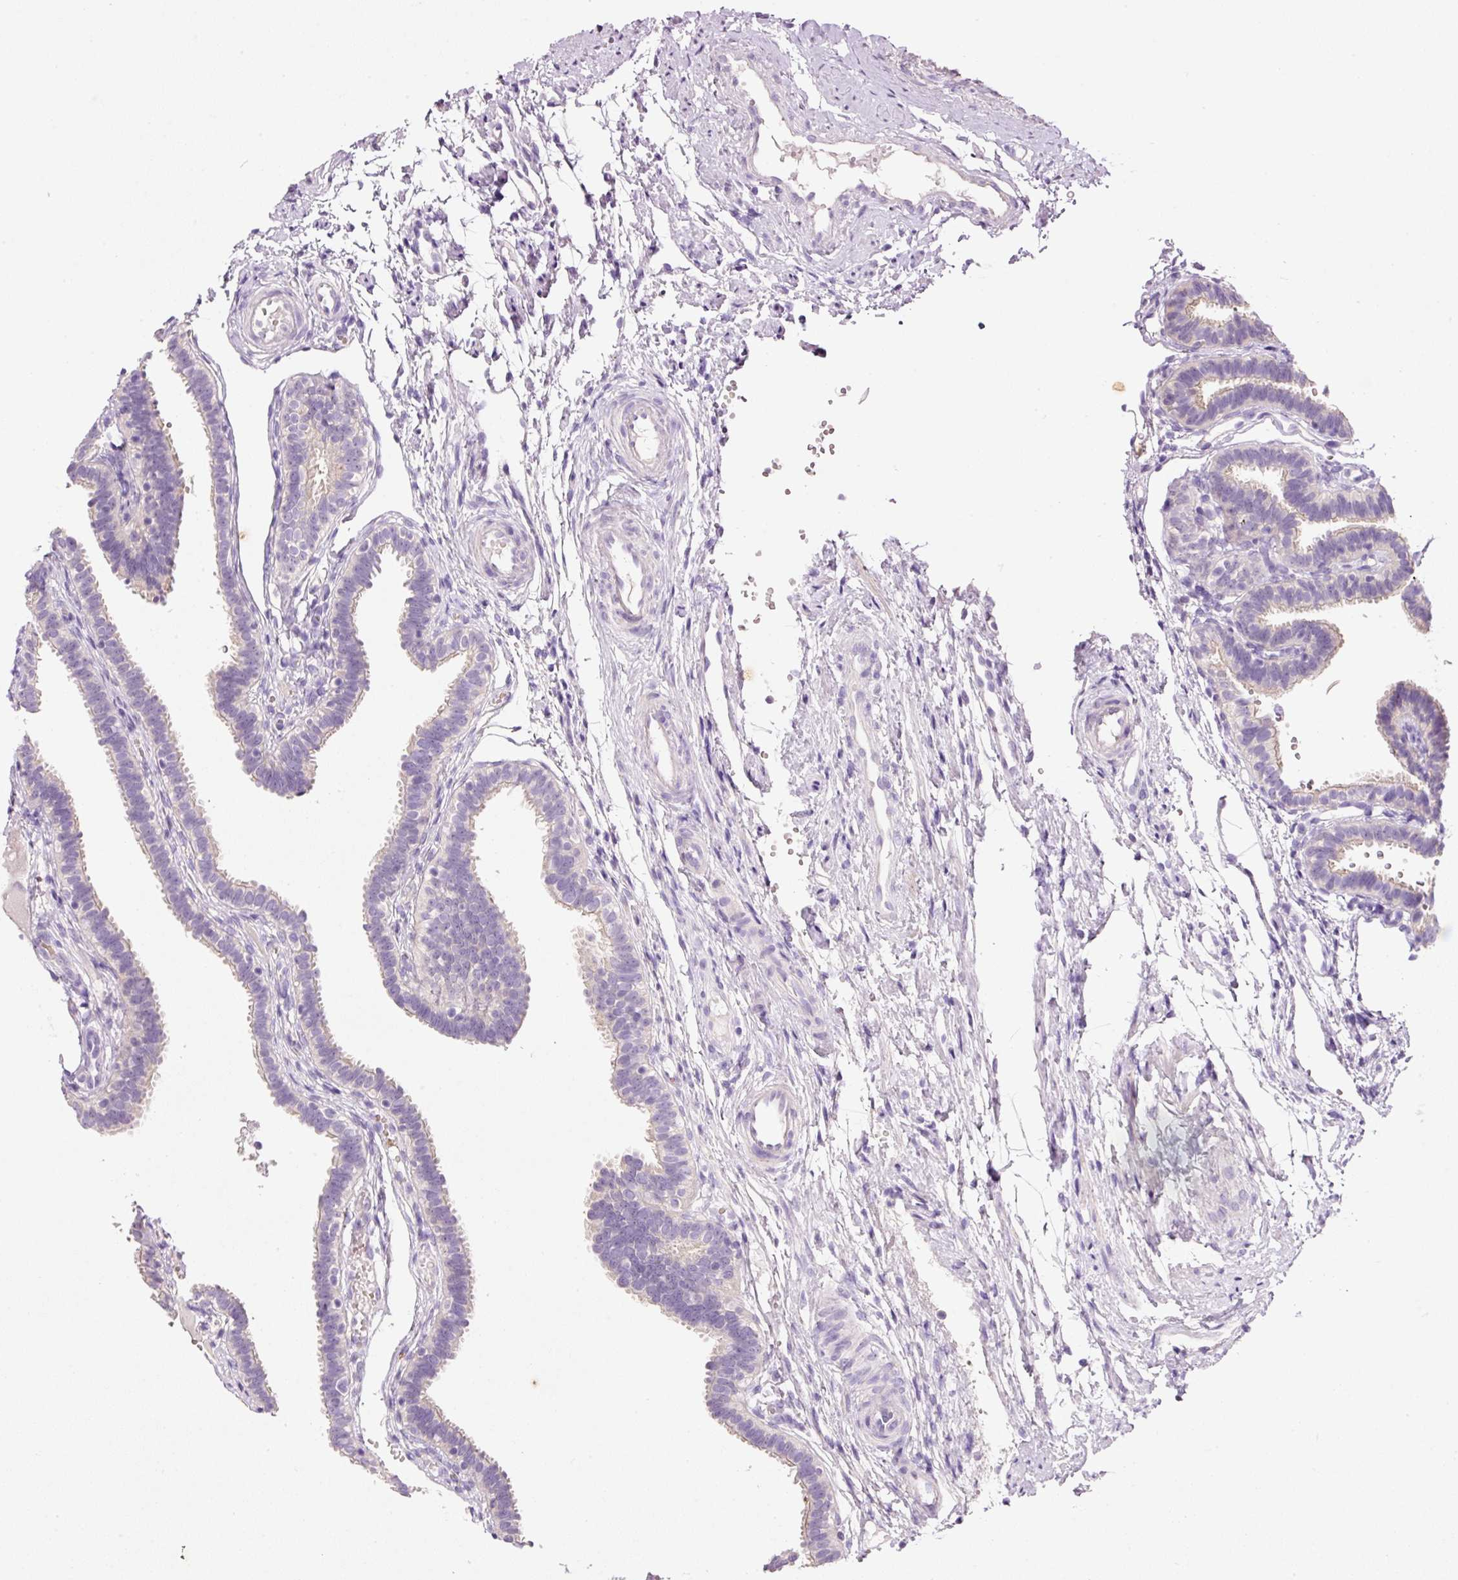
{"staining": {"intensity": "negative", "quantity": "none", "location": "none"}, "tissue": "fallopian tube", "cell_type": "Glandular cells", "image_type": "normal", "snomed": [{"axis": "morphology", "description": "Normal tissue, NOS"}, {"axis": "topography", "description": "Fallopian tube"}], "caption": "The image shows no significant staining in glandular cells of fallopian tube.", "gene": "TENT5C", "patient": {"sex": "female", "age": 37}}